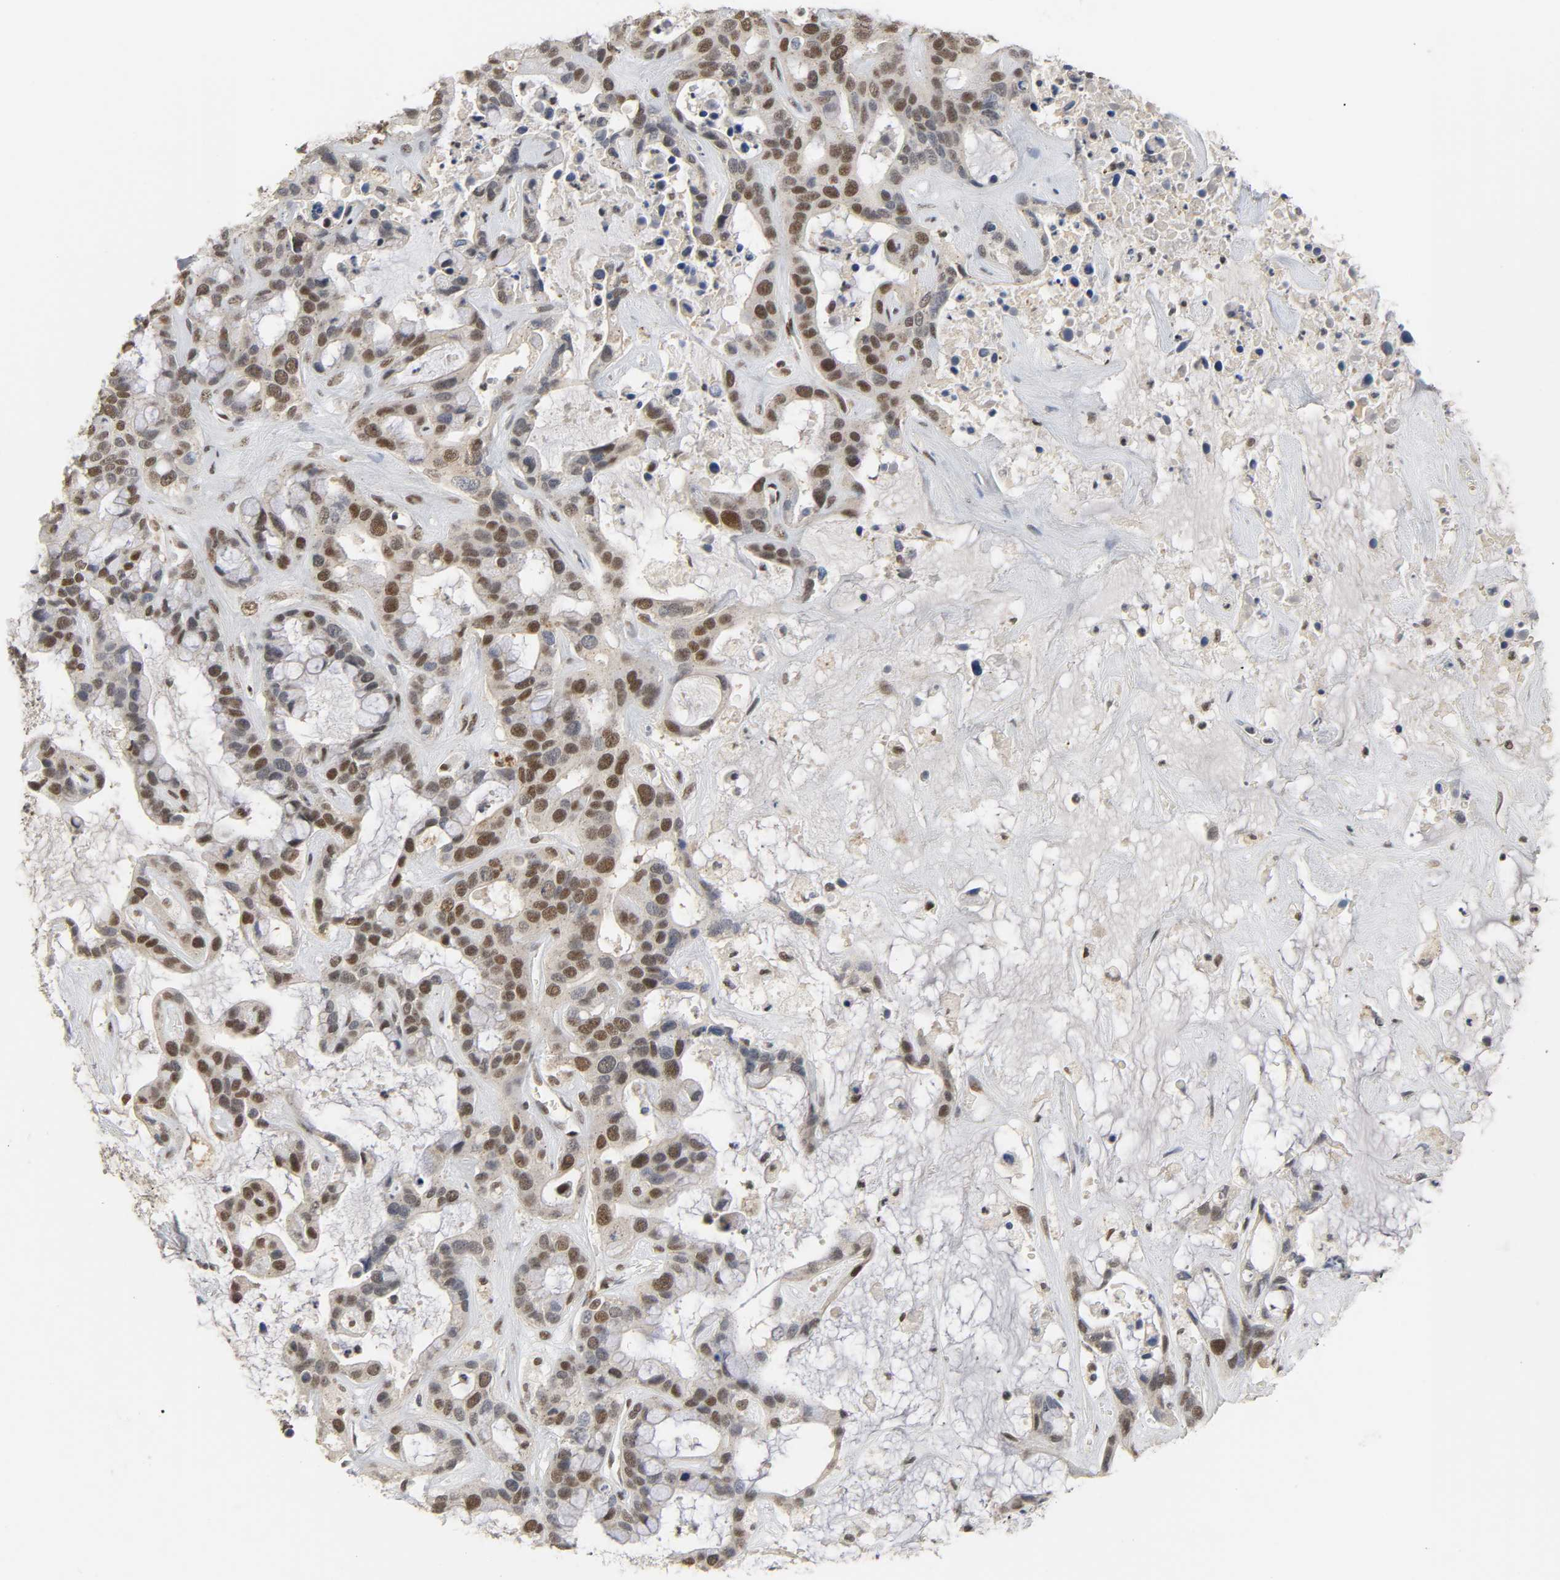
{"staining": {"intensity": "moderate", "quantity": ">75%", "location": "nuclear"}, "tissue": "liver cancer", "cell_type": "Tumor cells", "image_type": "cancer", "snomed": [{"axis": "morphology", "description": "Cholangiocarcinoma"}, {"axis": "topography", "description": "Liver"}], "caption": "DAB immunohistochemical staining of liver cholangiocarcinoma demonstrates moderate nuclear protein staining in about >75% of tumor cells.", "gene": "NCOA6", "patient": {"sex": "female", "age": 65}}